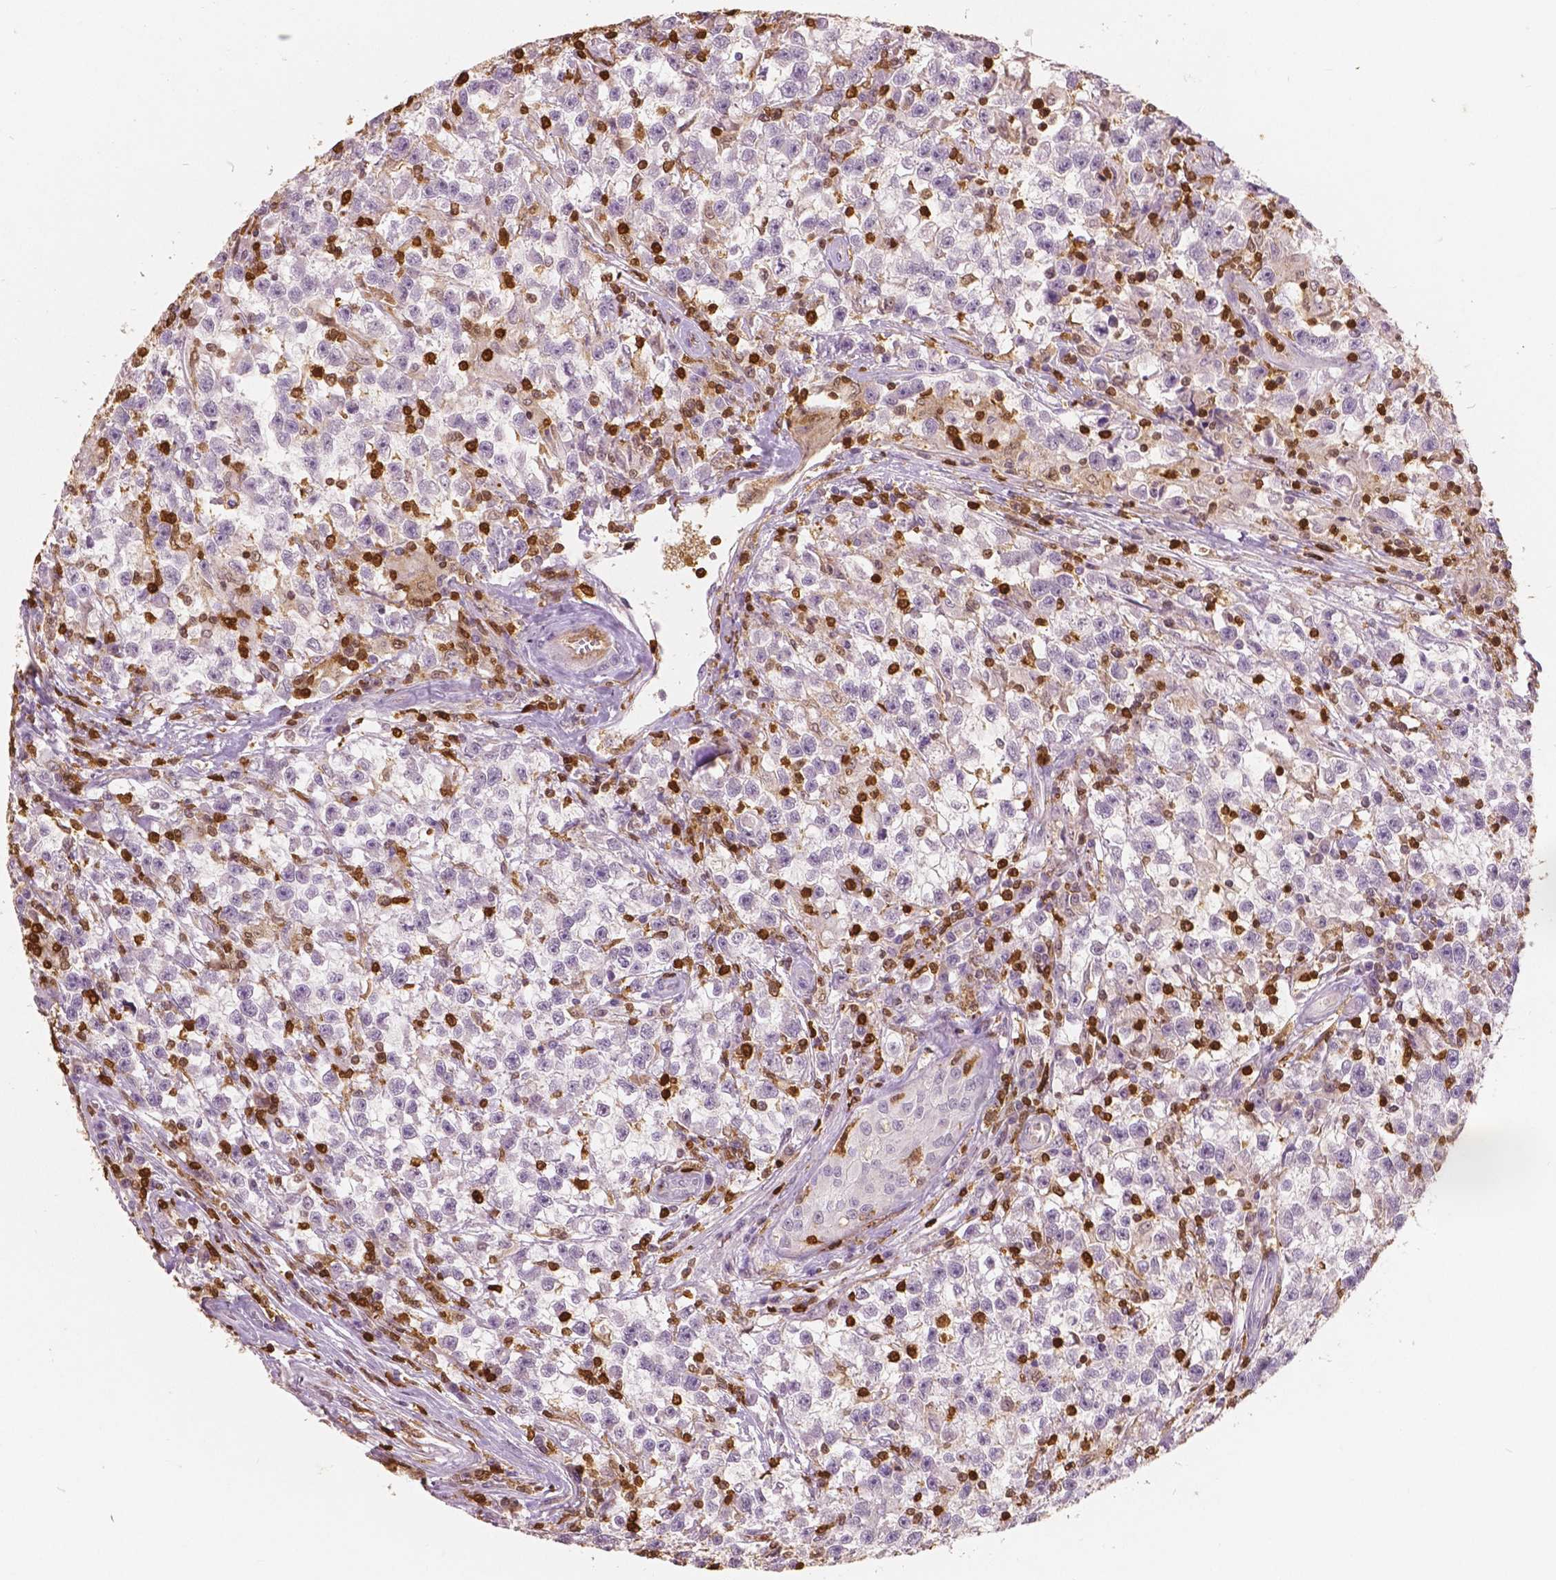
{"staining": {"intensity": "negative", "quantity": "none", "location": "none"}, "tissue": "testis cancer", "cell_type": "Tumor cells", "image_type": "cancer", "snomed": [{"axis": "morphology", "description": "Seminoma, NOS"}, {"axis": "topography", "description": "Testis"}], "caption": "A high-resolution micrograph shows immunohistochemistry staining of testis cancer, which exhibits no significant expression in tumor cells.", "gene": "S100A4", "patient": {"sex": "male", "age": 31}}